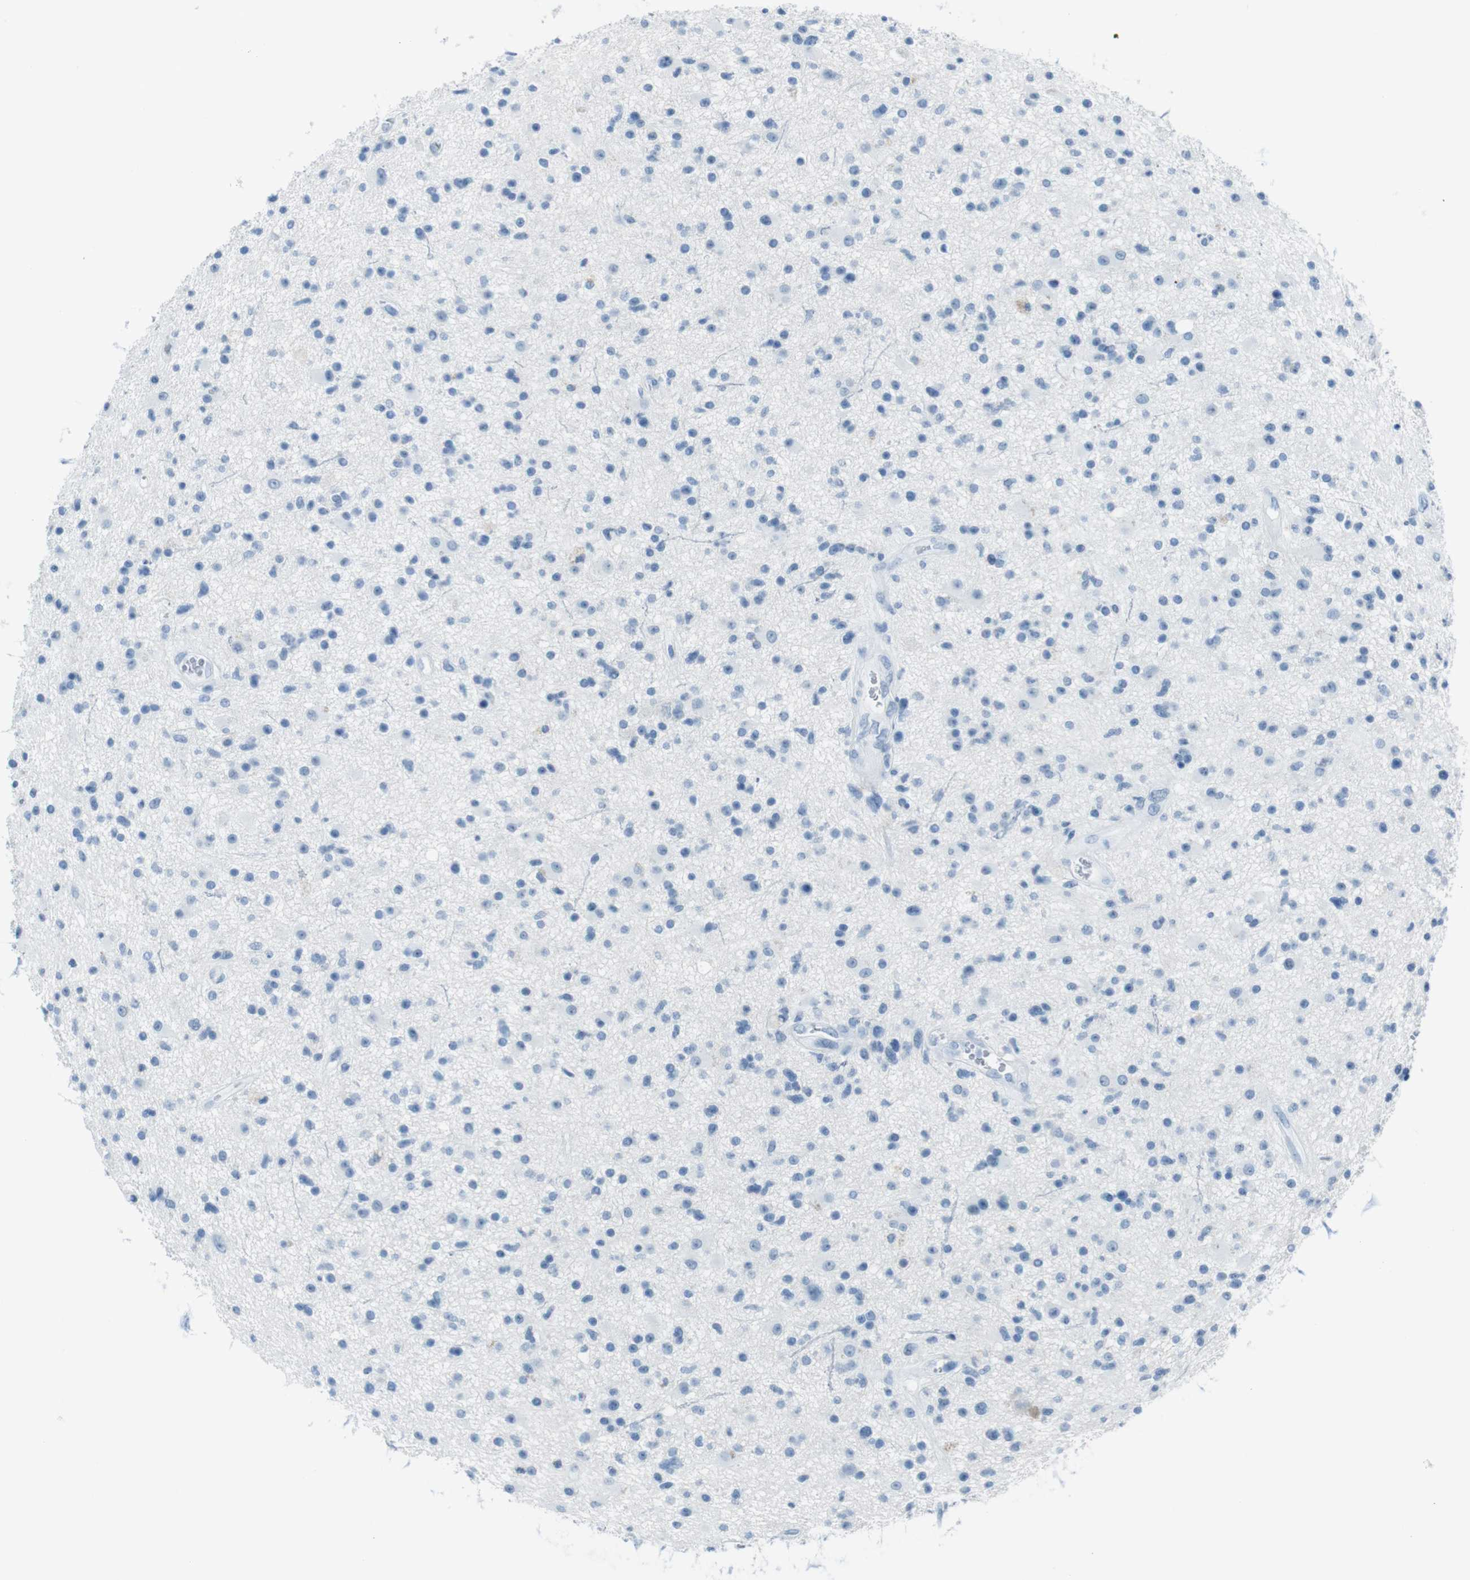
{"staining": {"intensity": "negative", "quantity": "none", "location": "none"}, "tissue": "glioma", "cell_type": "Tumor cells", "image_type": "cancer", "snomed": [{"axis": "morphology", "description": "Glioma, malignant, High grade"}, {"axis": "topography", "description": "Brain"}], "caption": "Tumor cells show no significant protein staining in malignant glioma (high-grade).", "gene": "TMEM207", "patient": {"sex": "male", "age": 33}}